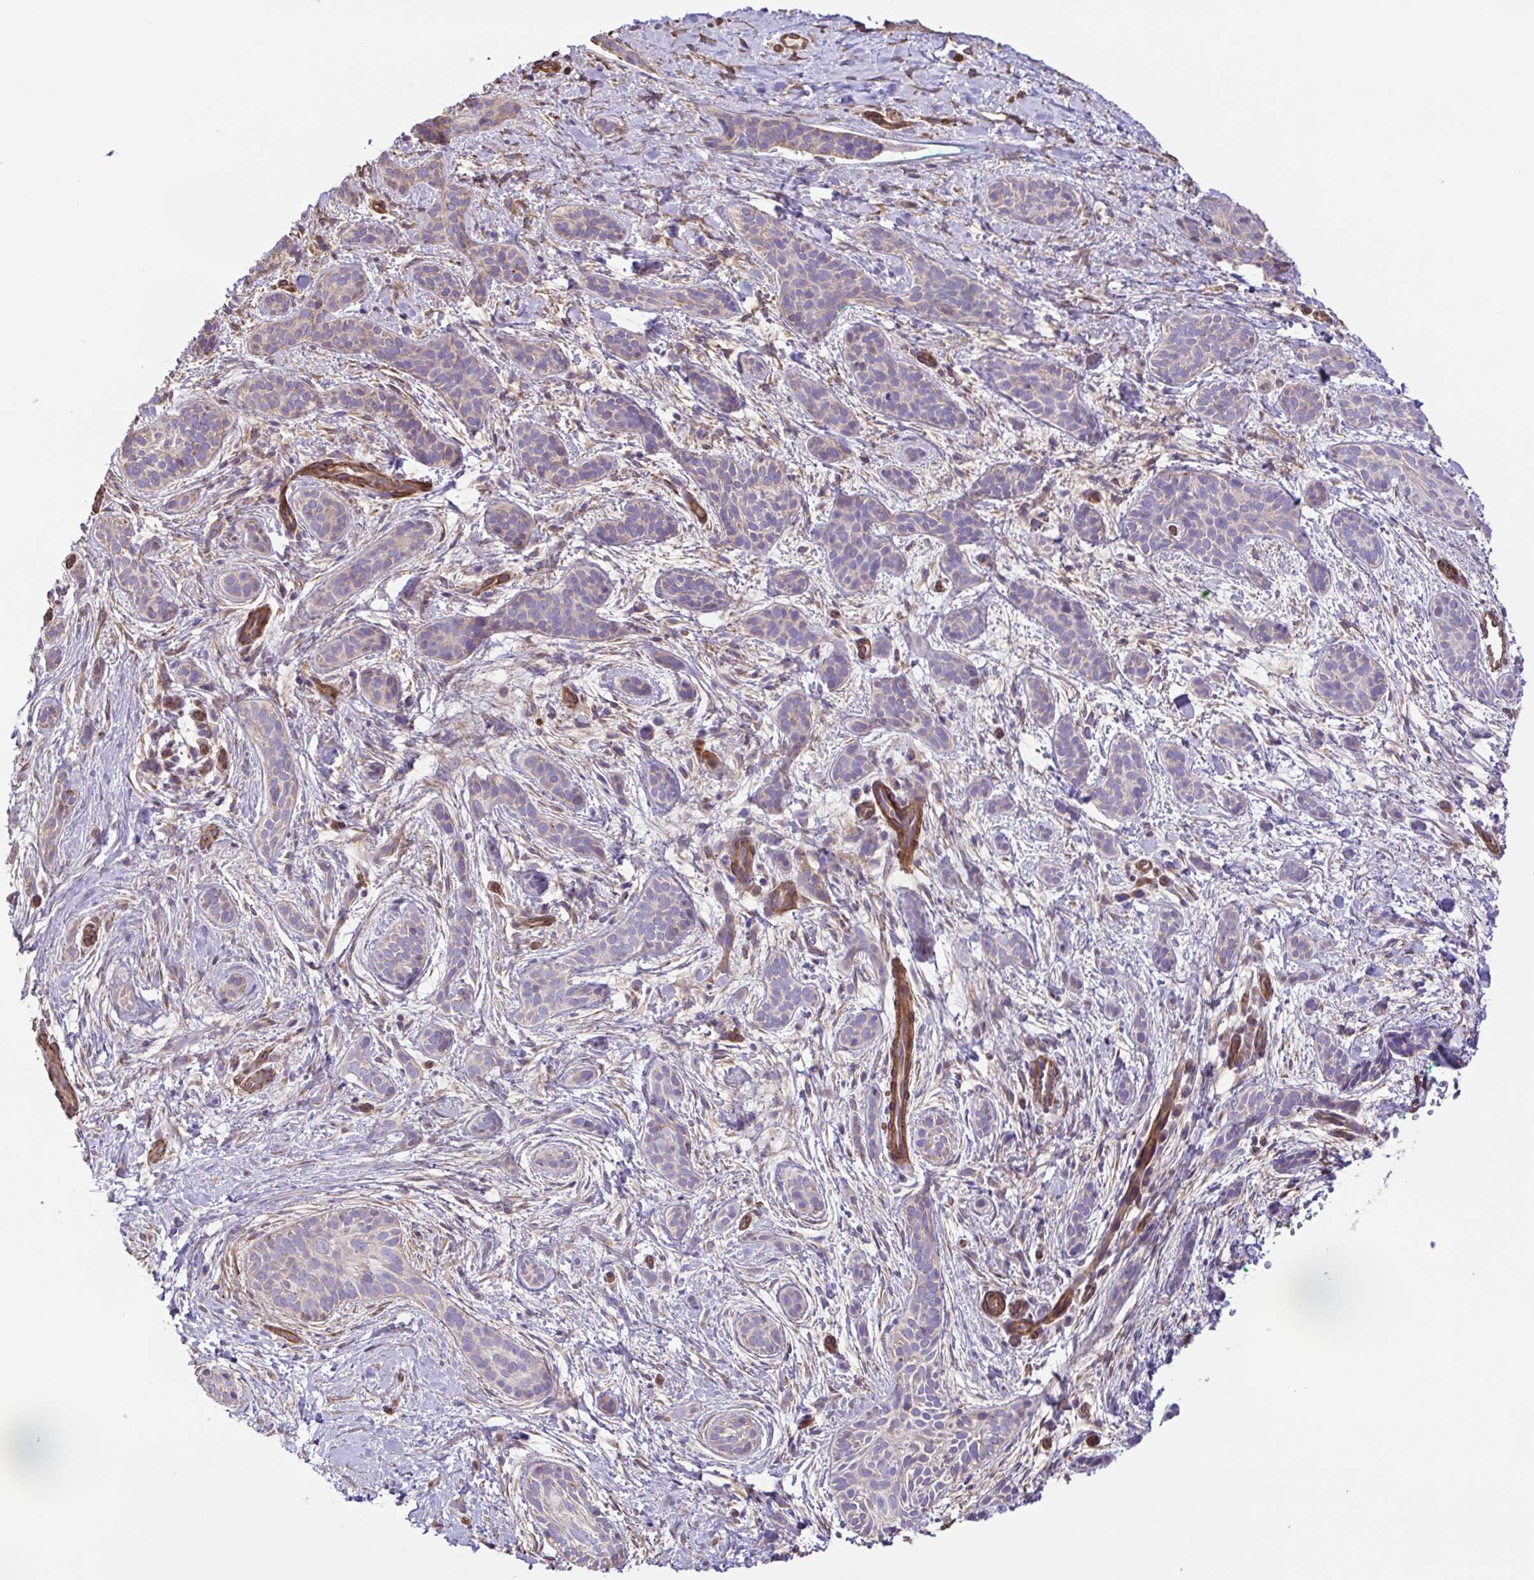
{"staining": {"intensity": "negative", "quantity": "none", "location": "none"}, "tissue": "skin cancer", "cell_type": "Tumor cells", "image_type": "cancer", "snomed": [{"axis": "morphology", "description": "Basal cell carcinoma"}, {"axis": "topography", "description": "Skin"}], "caption": "High magnification brightfield microscopy of skin cancer (basal cell carcinoma) stained with DAB (brown) and counterstained with hematoxylin (blue): tumor cells show no significant positivity.", "gene": "FLT1", "patient": {"sex": "male", "age": 63}}